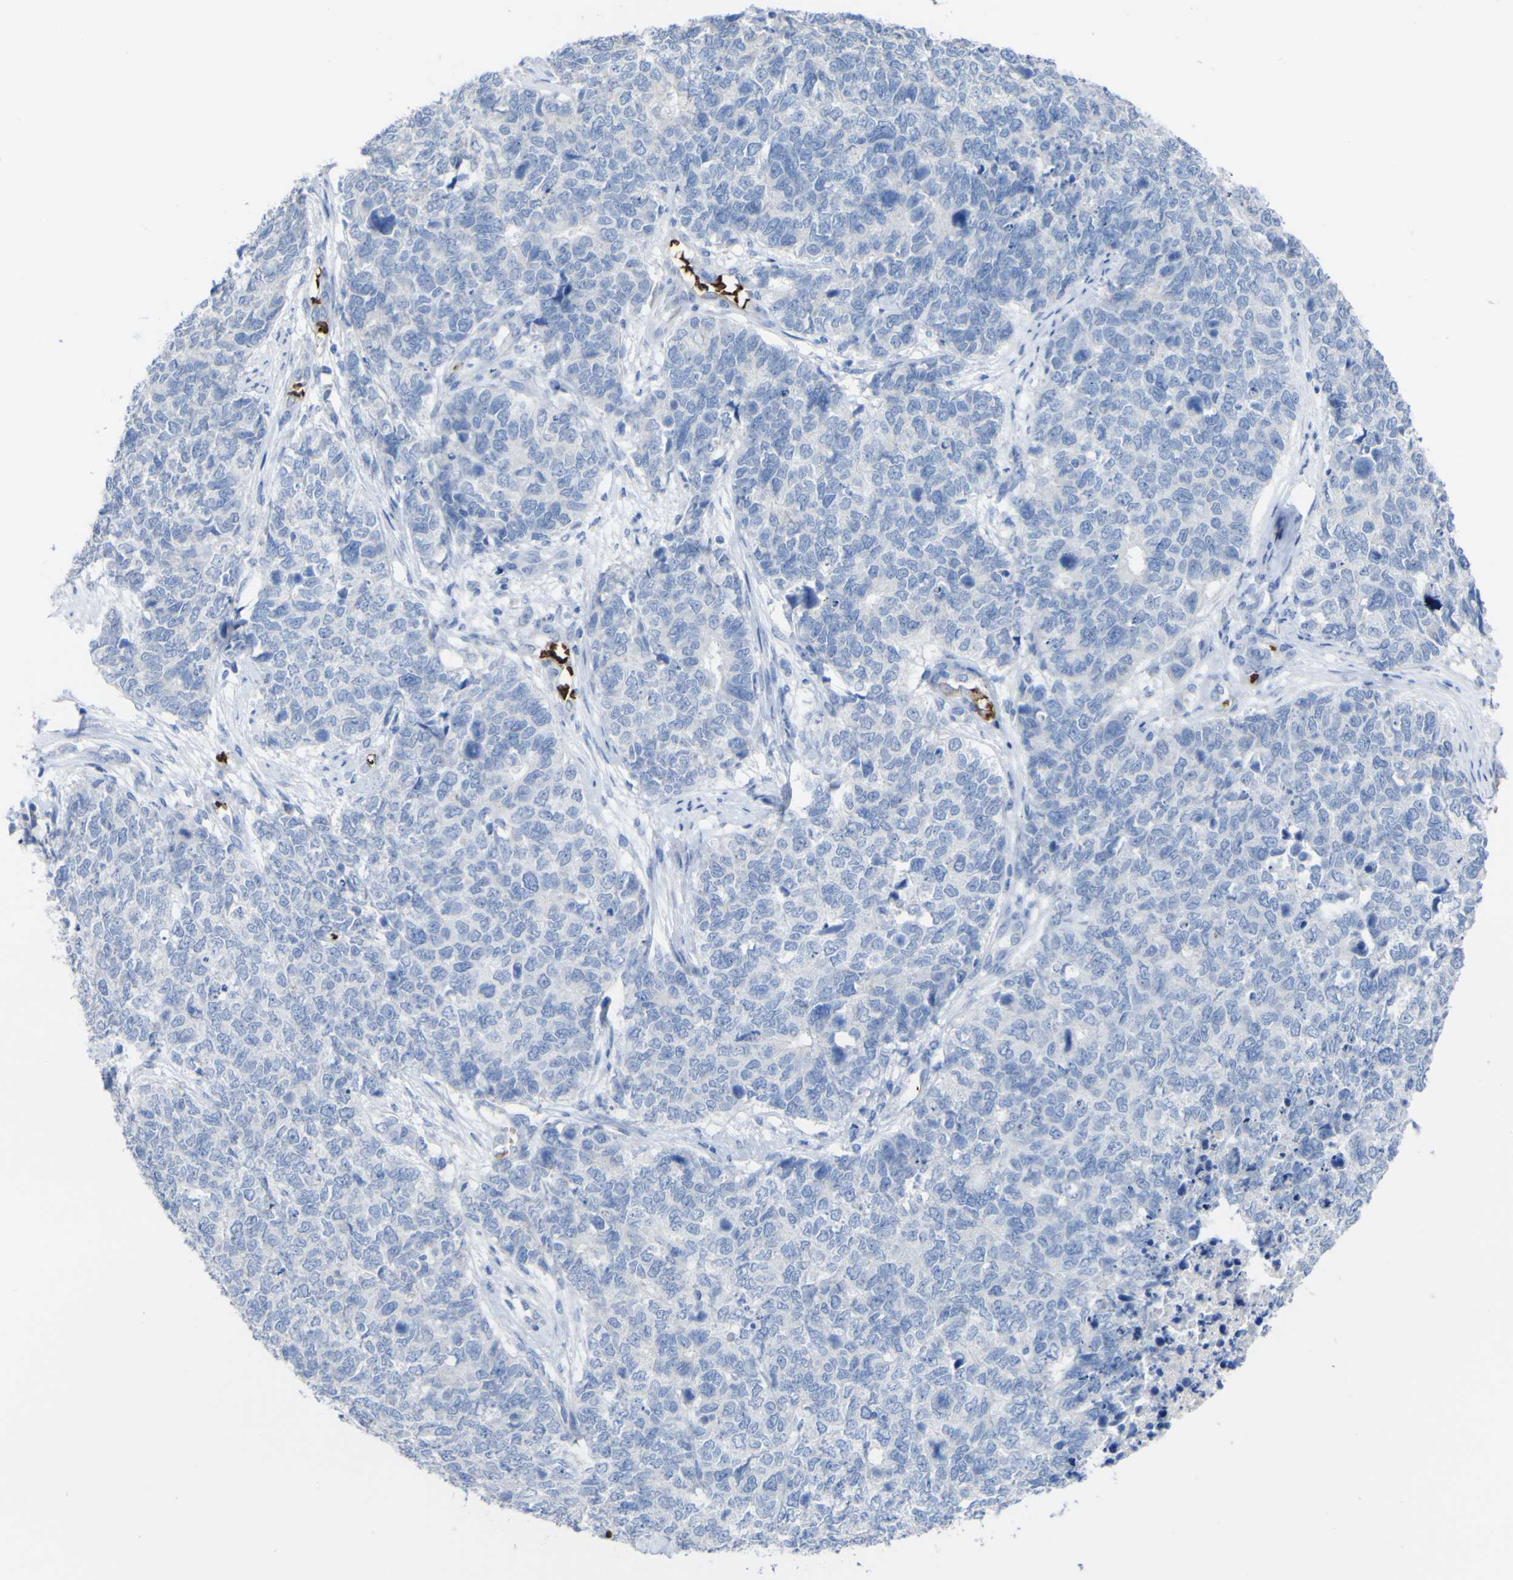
{"staining": {"intensity": "negative", "quantity": "none", "location": "none"}, "tissue": "cervical cancer", "cell_type": "Tumor cells", "image_type": "cancer", "snomed": [{"axis": "morphology", "description": "Squamous cell carcinoma, NOS"}, {"axis": "topography", "description": "Cervix"}], "caption": "Human squamous cell carcinoma (cervical) stained for a protein using immunohistochemistry demonstrates no staining in tumor cells.", "gene": "GCM1", "patient": {"sex": "female", "age": 63}}